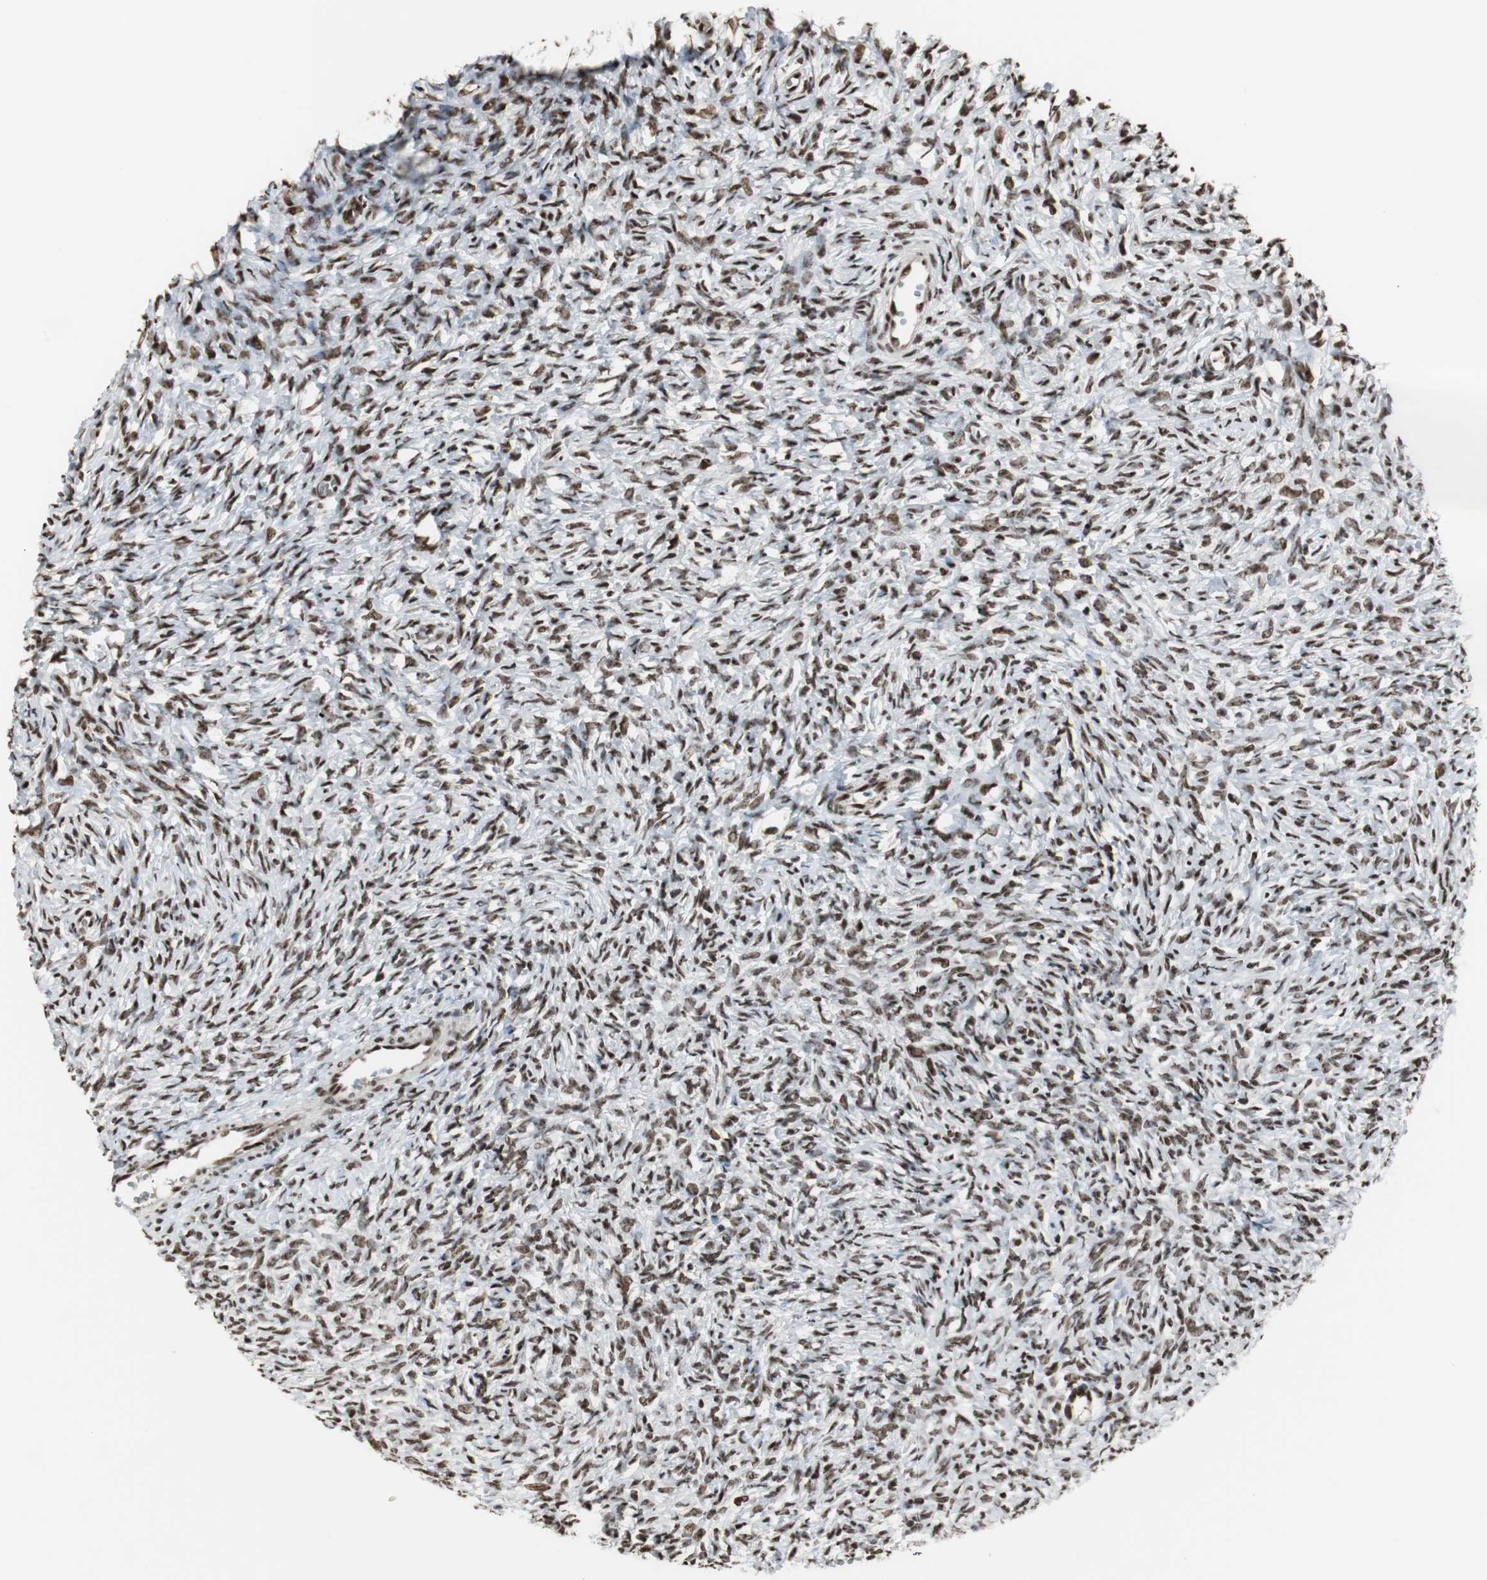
{"staining": {"intensity": "strong", "quantity": ">75%", "location": "nuclear"}, "tissue": "ovary", "cell_type": "Ovarian stroma cells", "image_type": "normal", "snomed": [{"axis": "morphology", "description": "Normal tissue, NOS"}, {"axis": "topography", "description": "Ovary"}], "caption": "Approximately >75% of ovarian stroma cells in unremarkable human ovary display strong nuclear protein staining as visualized by brown immunohistochemical staining.", "gene": "PARN", "patient": {"sex": "female", "age": 35}}